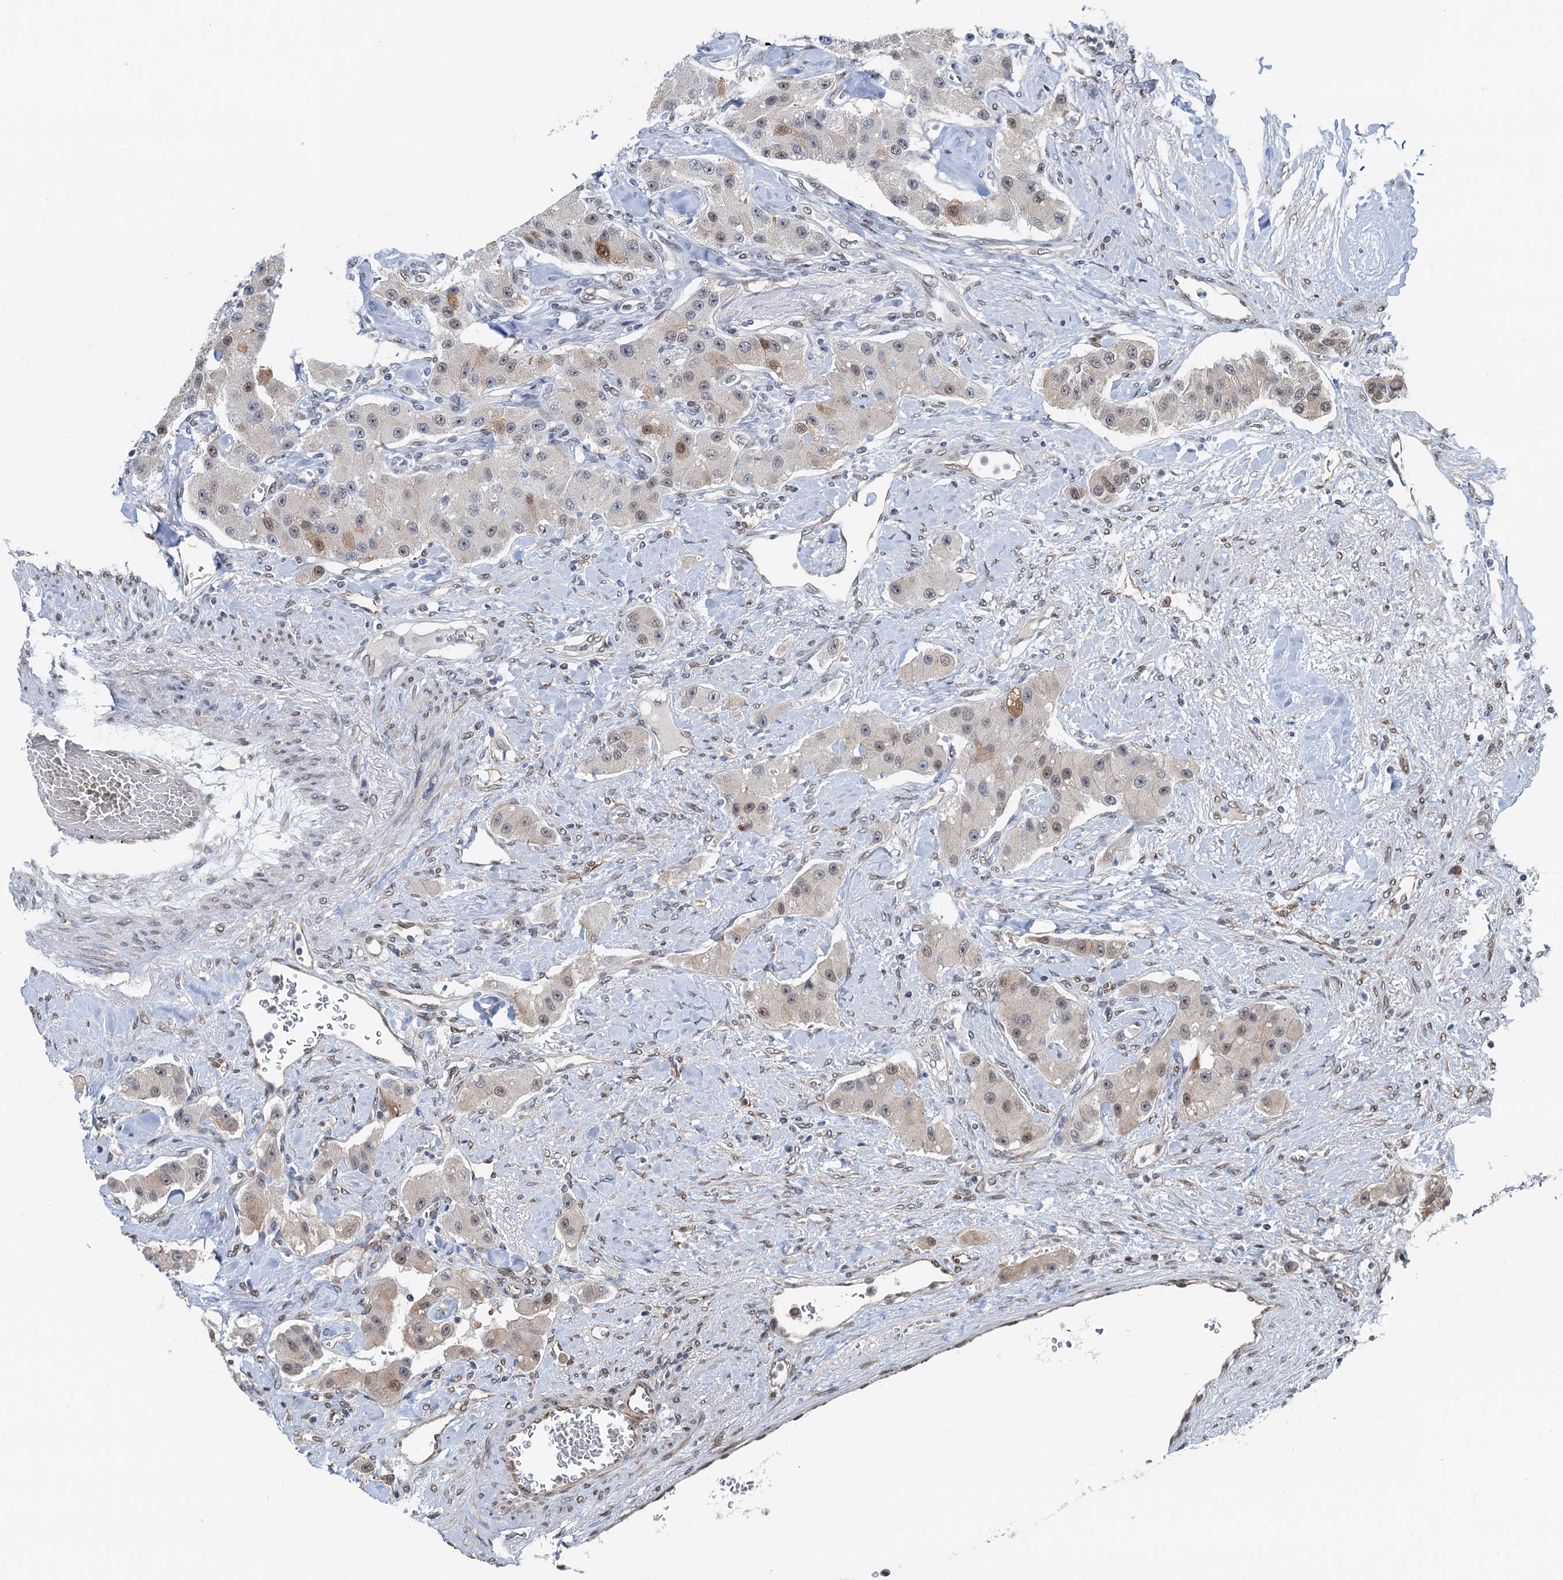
{"staining": {"intensity": "moderate", "quantity": "<25%", "location": "cytoplasmic/membranous,nuclear"}, "tissue": "carcinoid", "cell_type": "Tumor cells", "image_type": "cancer", "snomed": [{"axis": "morphology", "description": "Carcinoid, malignant, NOS"}, {"axis": "topography", "description": "Pancreas"}], "caption": "Immunohistochemistry staining of carcinoid (malignant), which demonstrates low levels of moderate cytoplasmic/membranous and nuclear positivity in approximately <25% of tumor cells indicating moderate cytoplasmic/membranous and nuclear protein positivity. The staining was performed using DAB (3,3'-diaminobenzidine) (brown) for protein detection and nuclei were counterstained in hematoxylin (blue).", "gene": "CFDP1", "patient": {"sex": "male", "age": 41}}